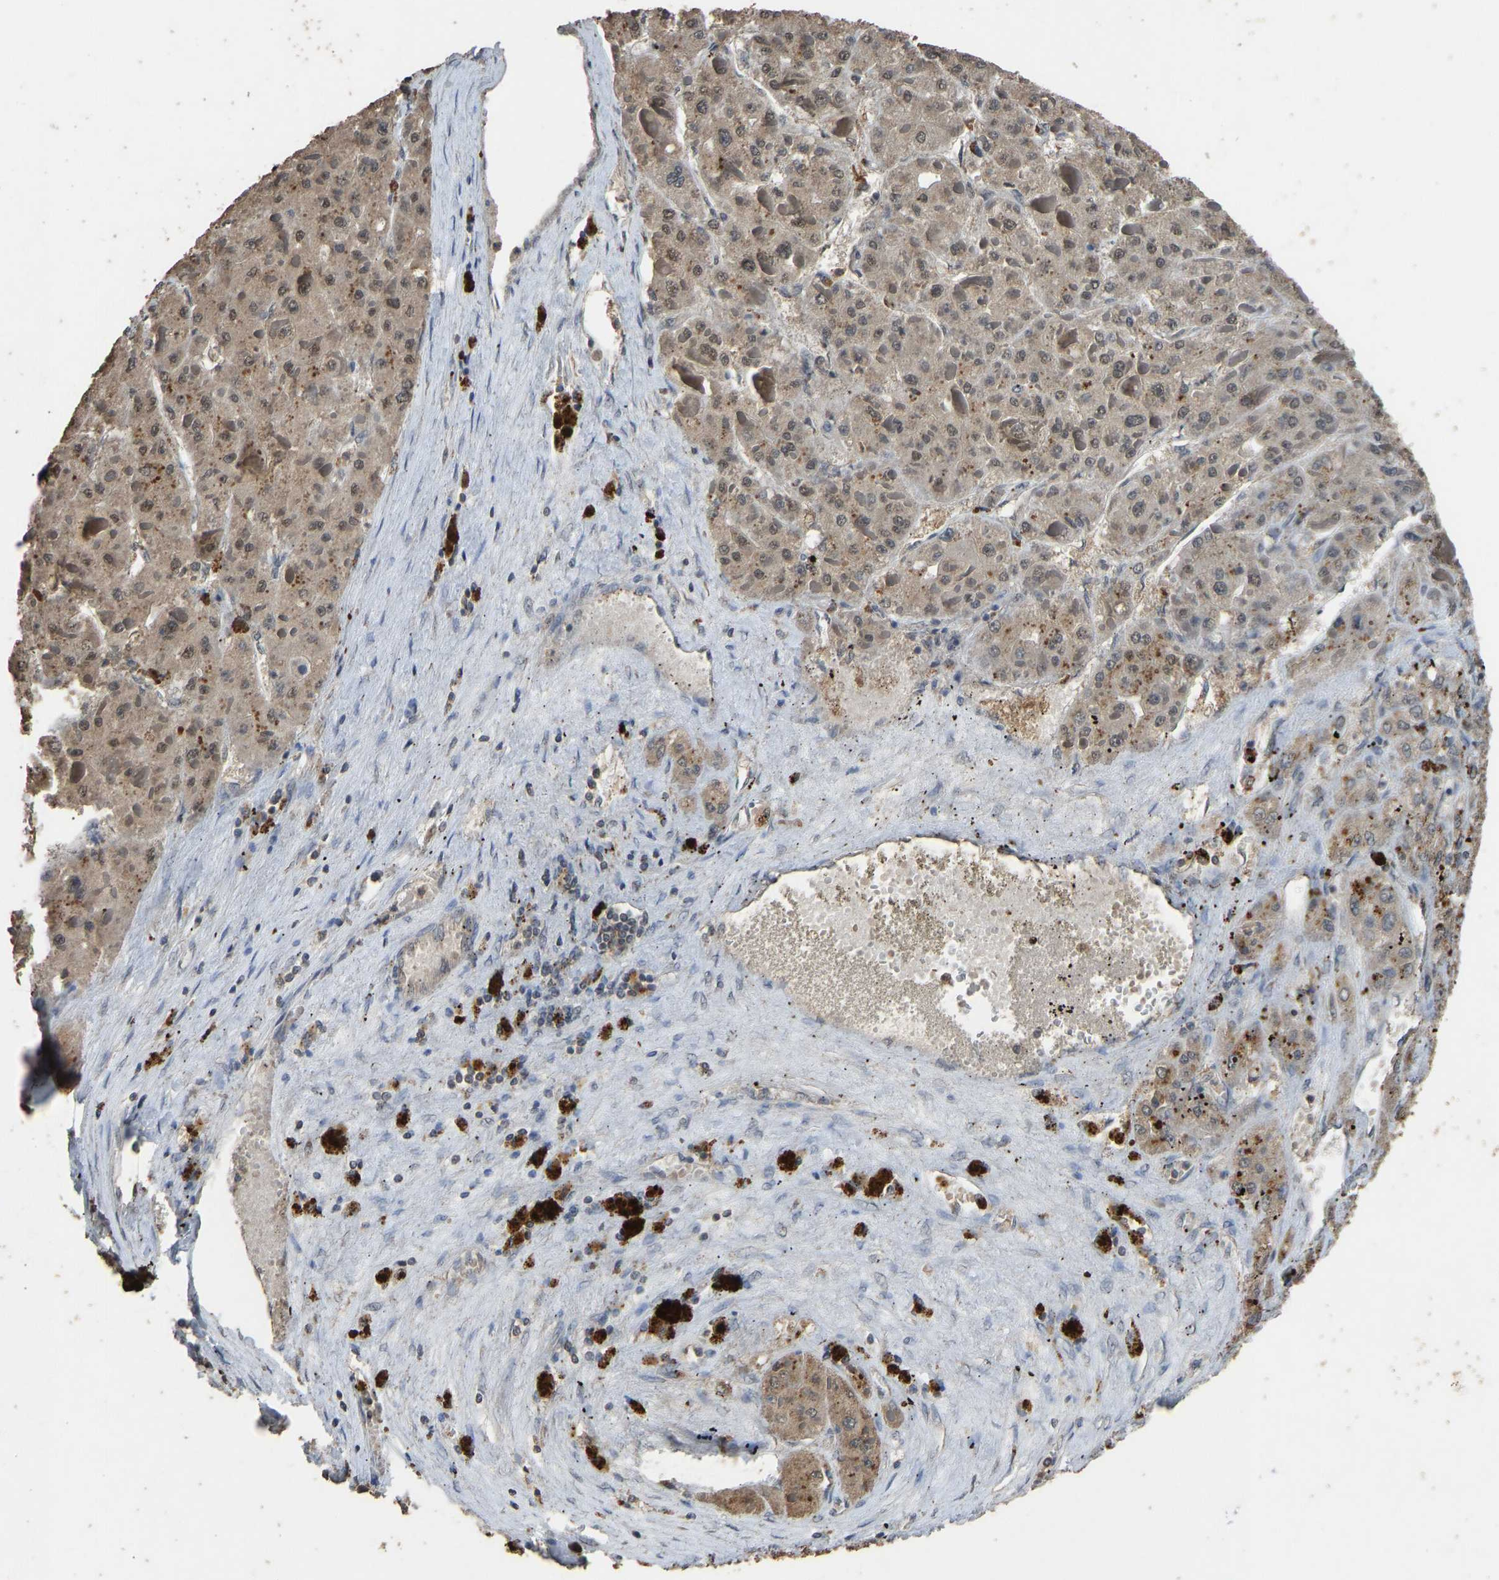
{"staining": {"intensity": "weak", "quantity": ">75%", "location": "cytoplasmic/membranous"}, "tissue": "liver cancer", "cell_type": "Tumor cells", "image_type": "cancer", "snomed": [{"axis": "morphology", "description": "Carcinoma, Hepatocellular, NOS"}, {"axis": "topography", "description": "Liver"}], "caption": "Hepatocellular carcinoma (liver) was stained to show a protein in brown. There is low levels of weak cytoplasmic/membranous expression in about >75% of tumor cells. The staining is performed using DAB (3,3'-diaminobenzidine) brown chromogen to label protein expression. The nuclei are counter-stained blue using hematoxylin.", "gene": "CIDEC", "patient": {"sex": "female", "age": 73}}